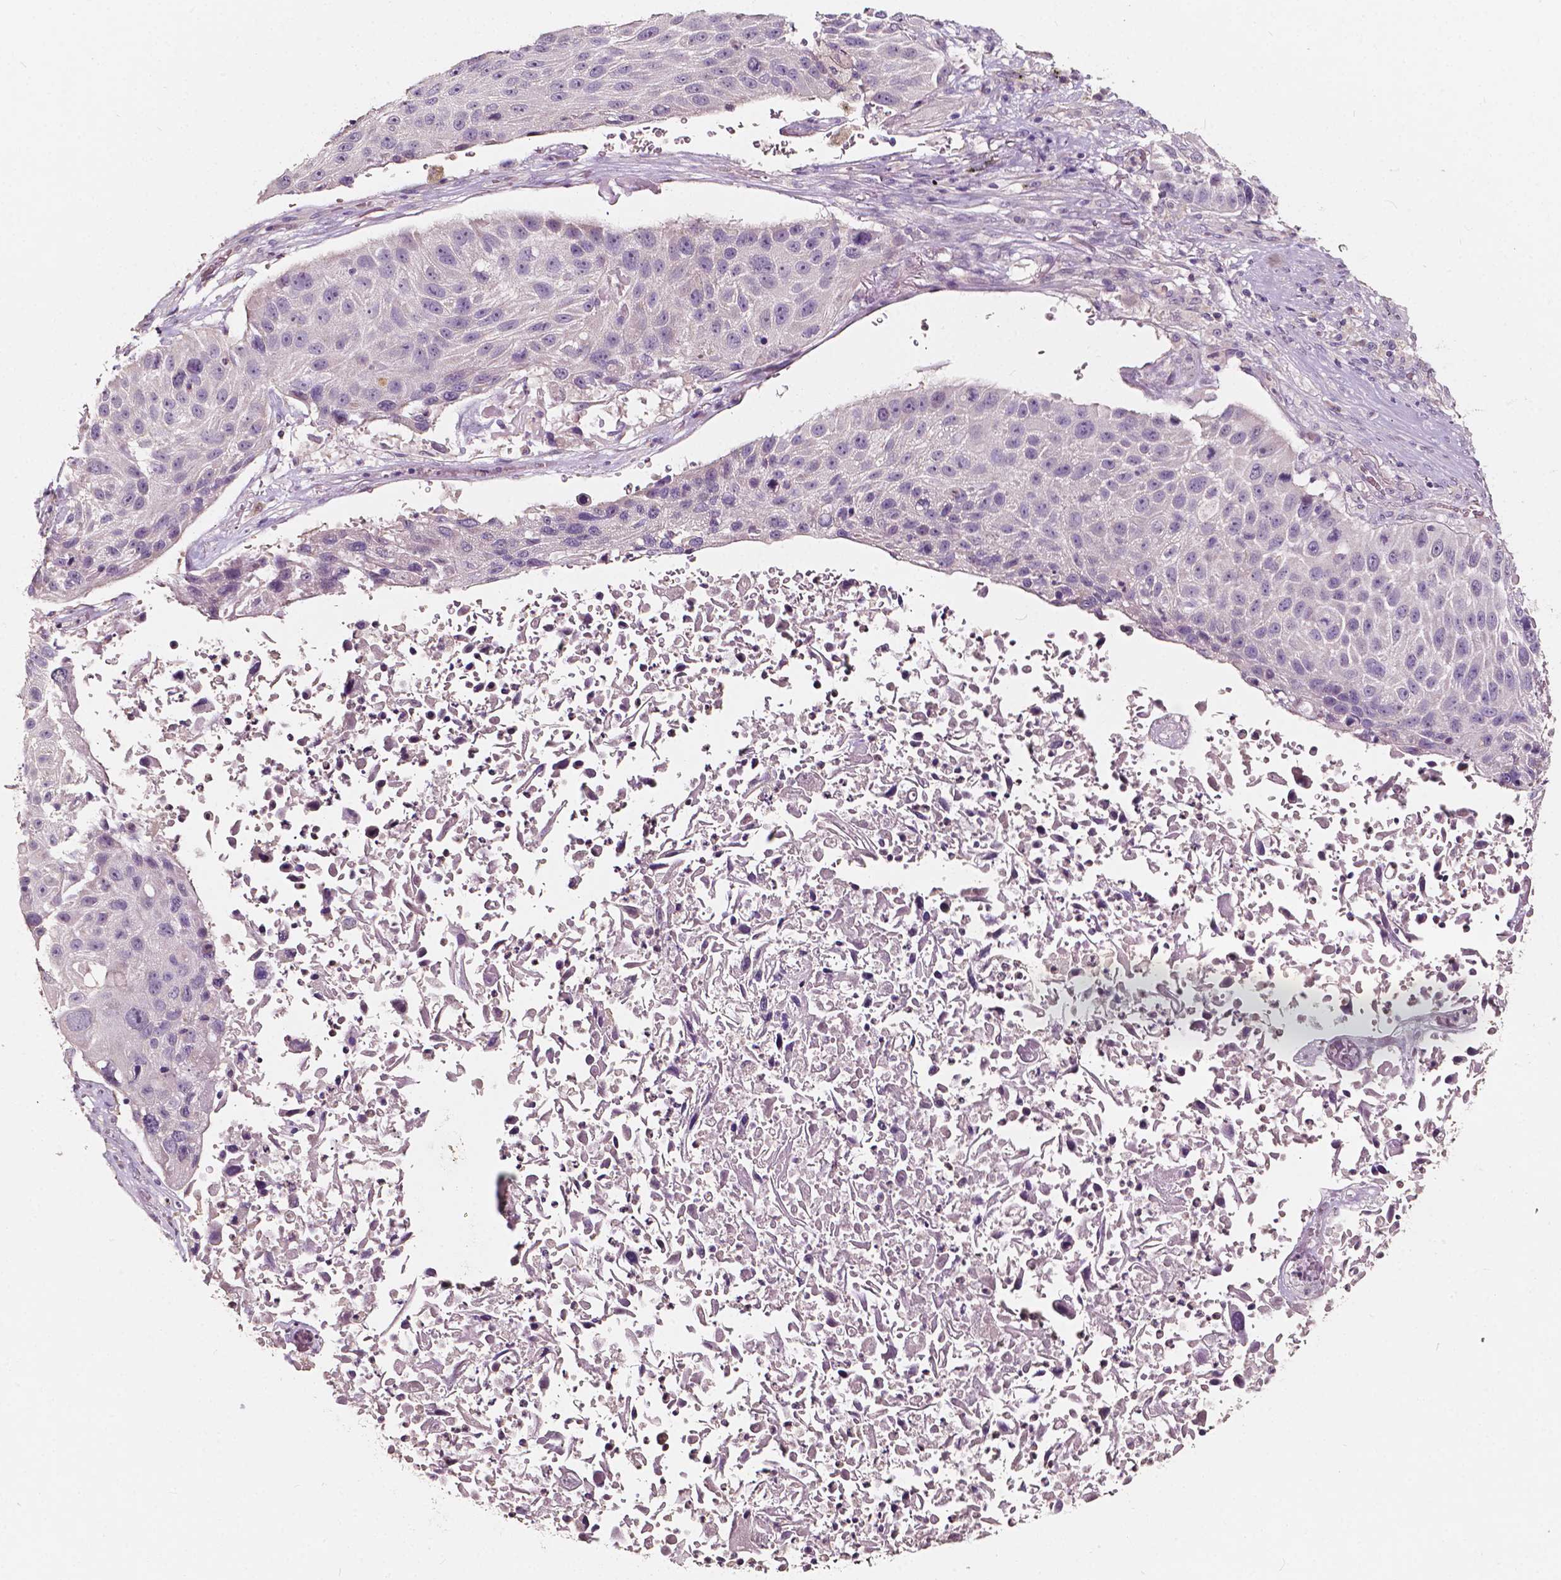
{"staining": {"intensity": "negative", "quantity": "none", "location": "none"}, "tissue": "lung cancer", "cell_type": "Tumor cells", "image_type": "cancer", "snomed": [{"axis": "morphology", "description": "Normal morphology"}, {"axis": "morphology", "description": "Squamous cell carcinoma, NOS"}, {"axis": "topography", "description": "Lymph node"}, {"axis": "topography", "description": "Lung"}], "caption": "Immunohistochemical staining of human lung cancer displays no significant positivity in tumor cells.", "gene": "NPC1L1", "patient": {"sex": "male", "age": 67}}